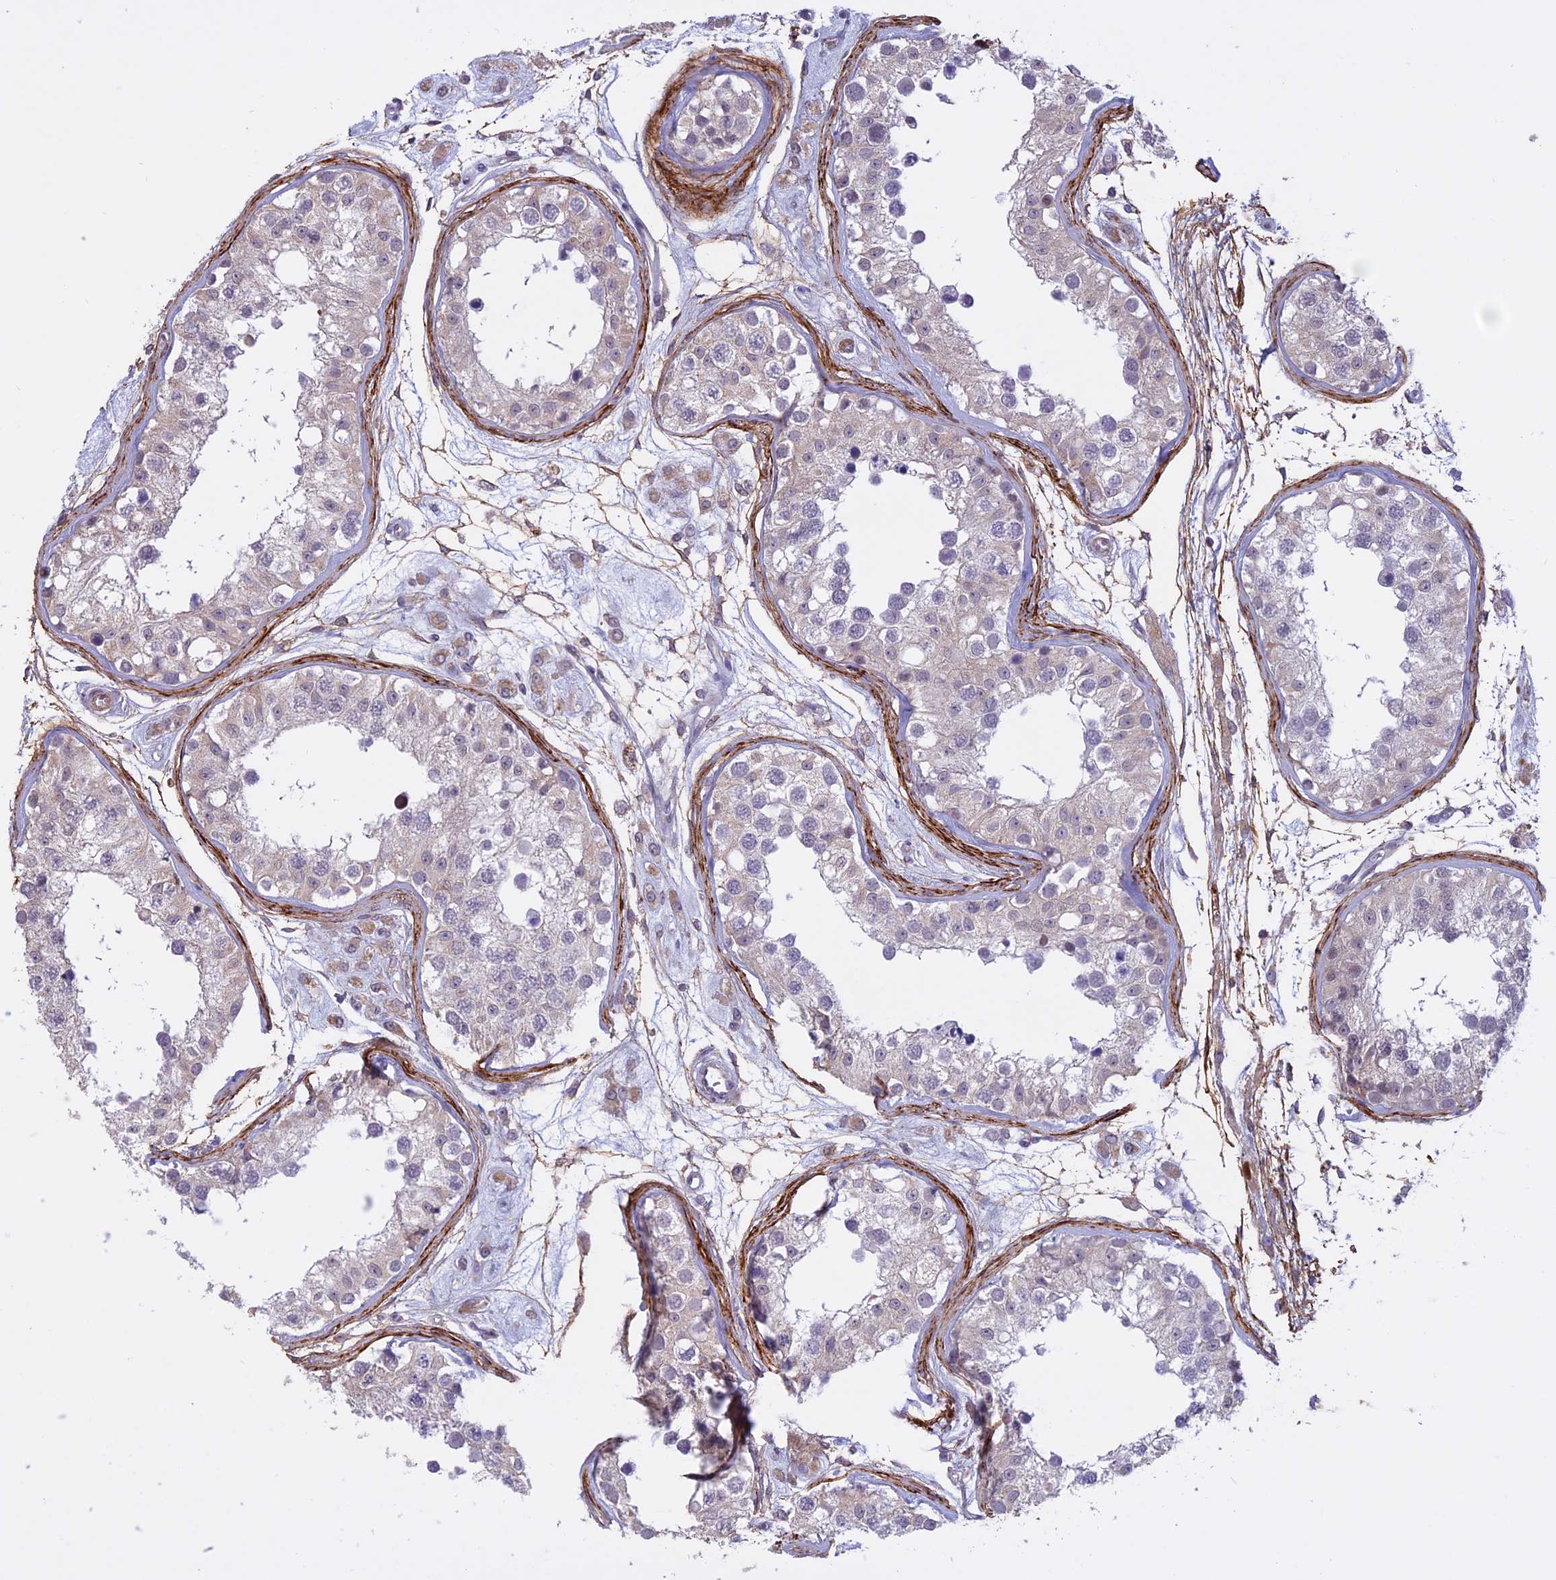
{"staining": {"intensity": "negative", "quantity": "none", "location": "none"}, "tissue": "testis", "cell_type": "Cells in seminiferous ducts", "image_type": "normal", "snomed": [{"axis": "morphology", "description": "Normal tissue, NOS"}, {"axis": "morphology", "description": "Adenocarcinoma, metastatic, NOS"}, {"axis": "topography", "description": "Testis"}], "caption": "Protein analysis of unremarkable testis shows no significant expression in cells in seminiferous ducts. (Stains: DAB (3,3'-diaminobenzidine) IHC with hematoxylin counter stain, Microscopy: brightfield microscopy at high magnification).", "gene": "SPHKAP", "patient": {"sex": "male", "age": 26}}